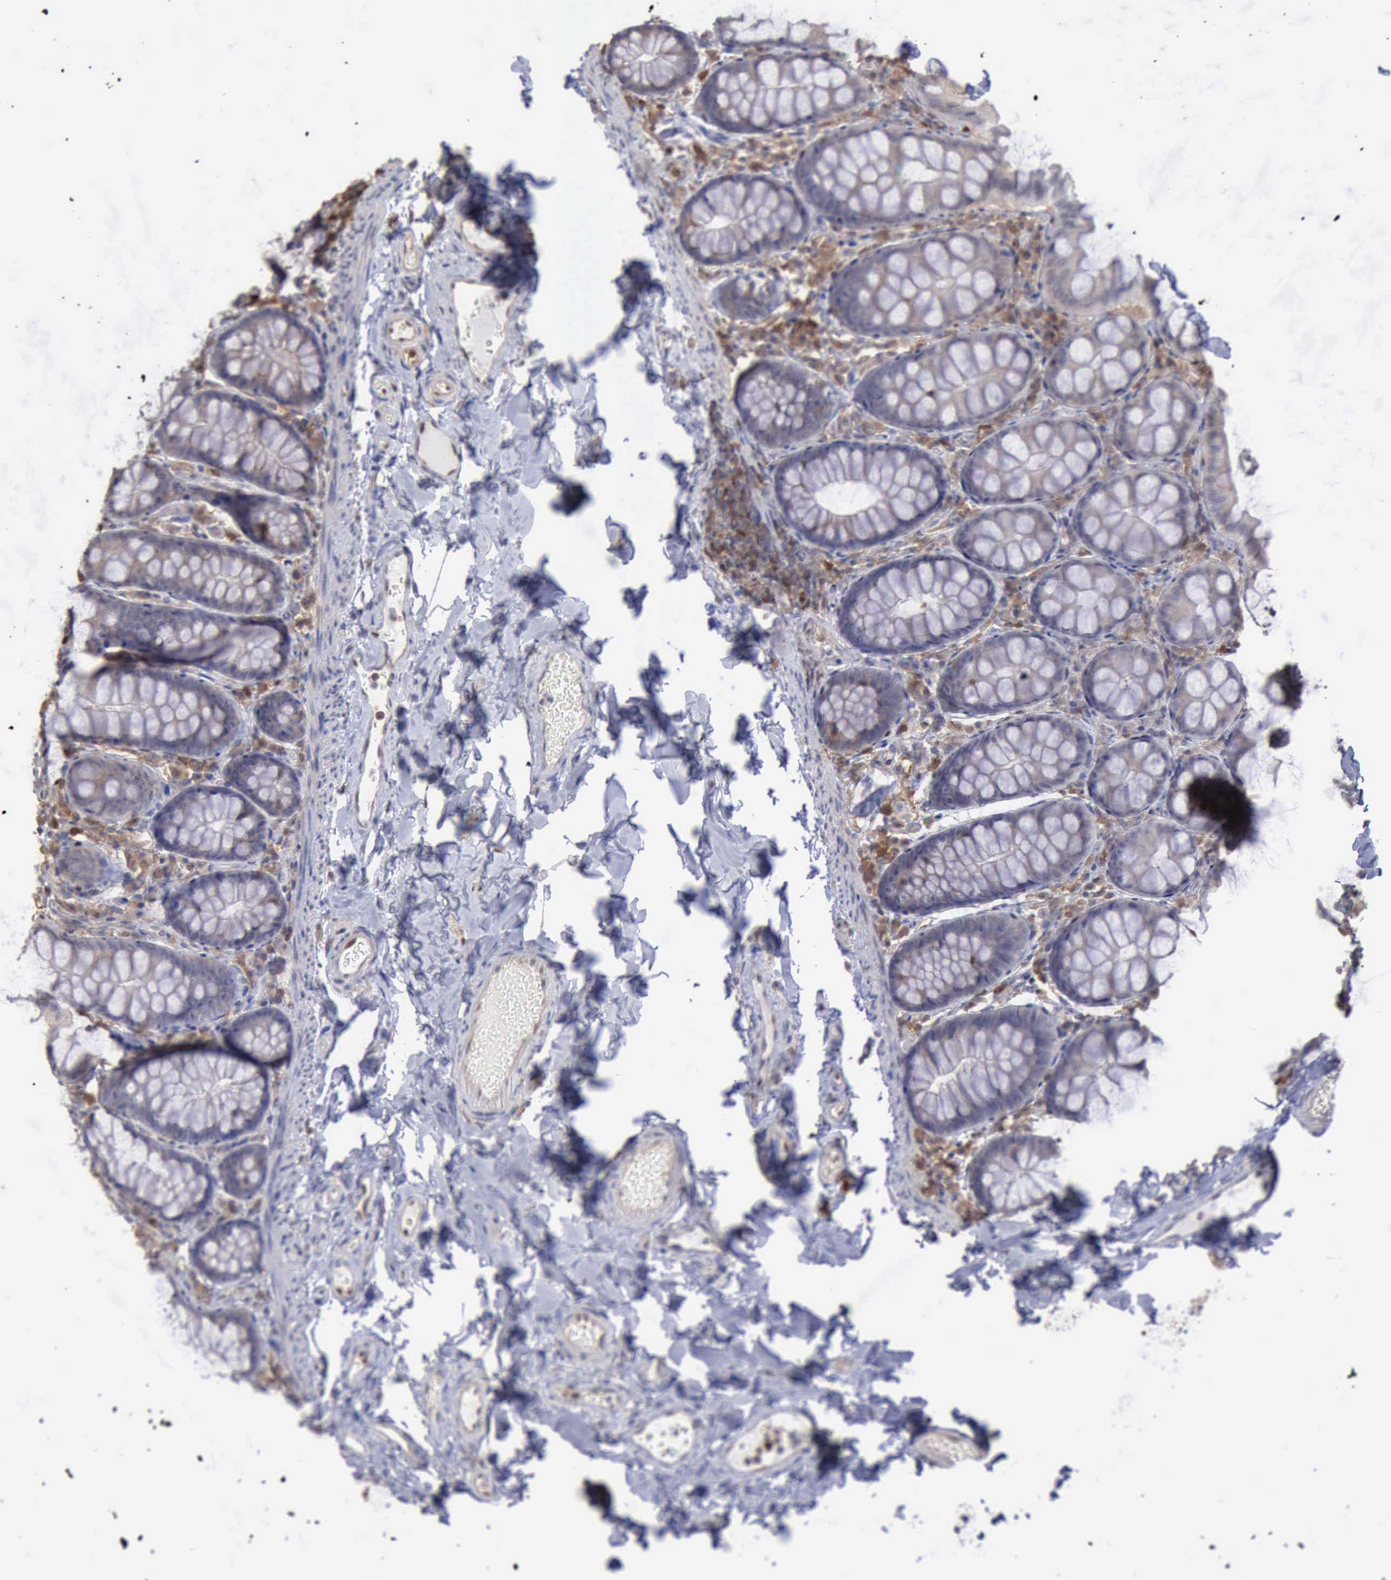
{"staining": {"intensity": "weak", "quantity": ">75%", "location": "nuclear"}, "tissue": "colon", "cell_type": "Endothelial cells", "image_type": "normal", "snomed": [{"axis": "morphology", "description": "Normal tissue, NOS"}, {"axis": "topography", "description": "Colon"}], "caption": "A histopathology image showing weak nuclear positivity in about >75% of endothelial cells in benign colon, as visualized by brown immunohistochemical staining.", "gene": "STAT1", "patient": {"sex": "female", "age": 61}}